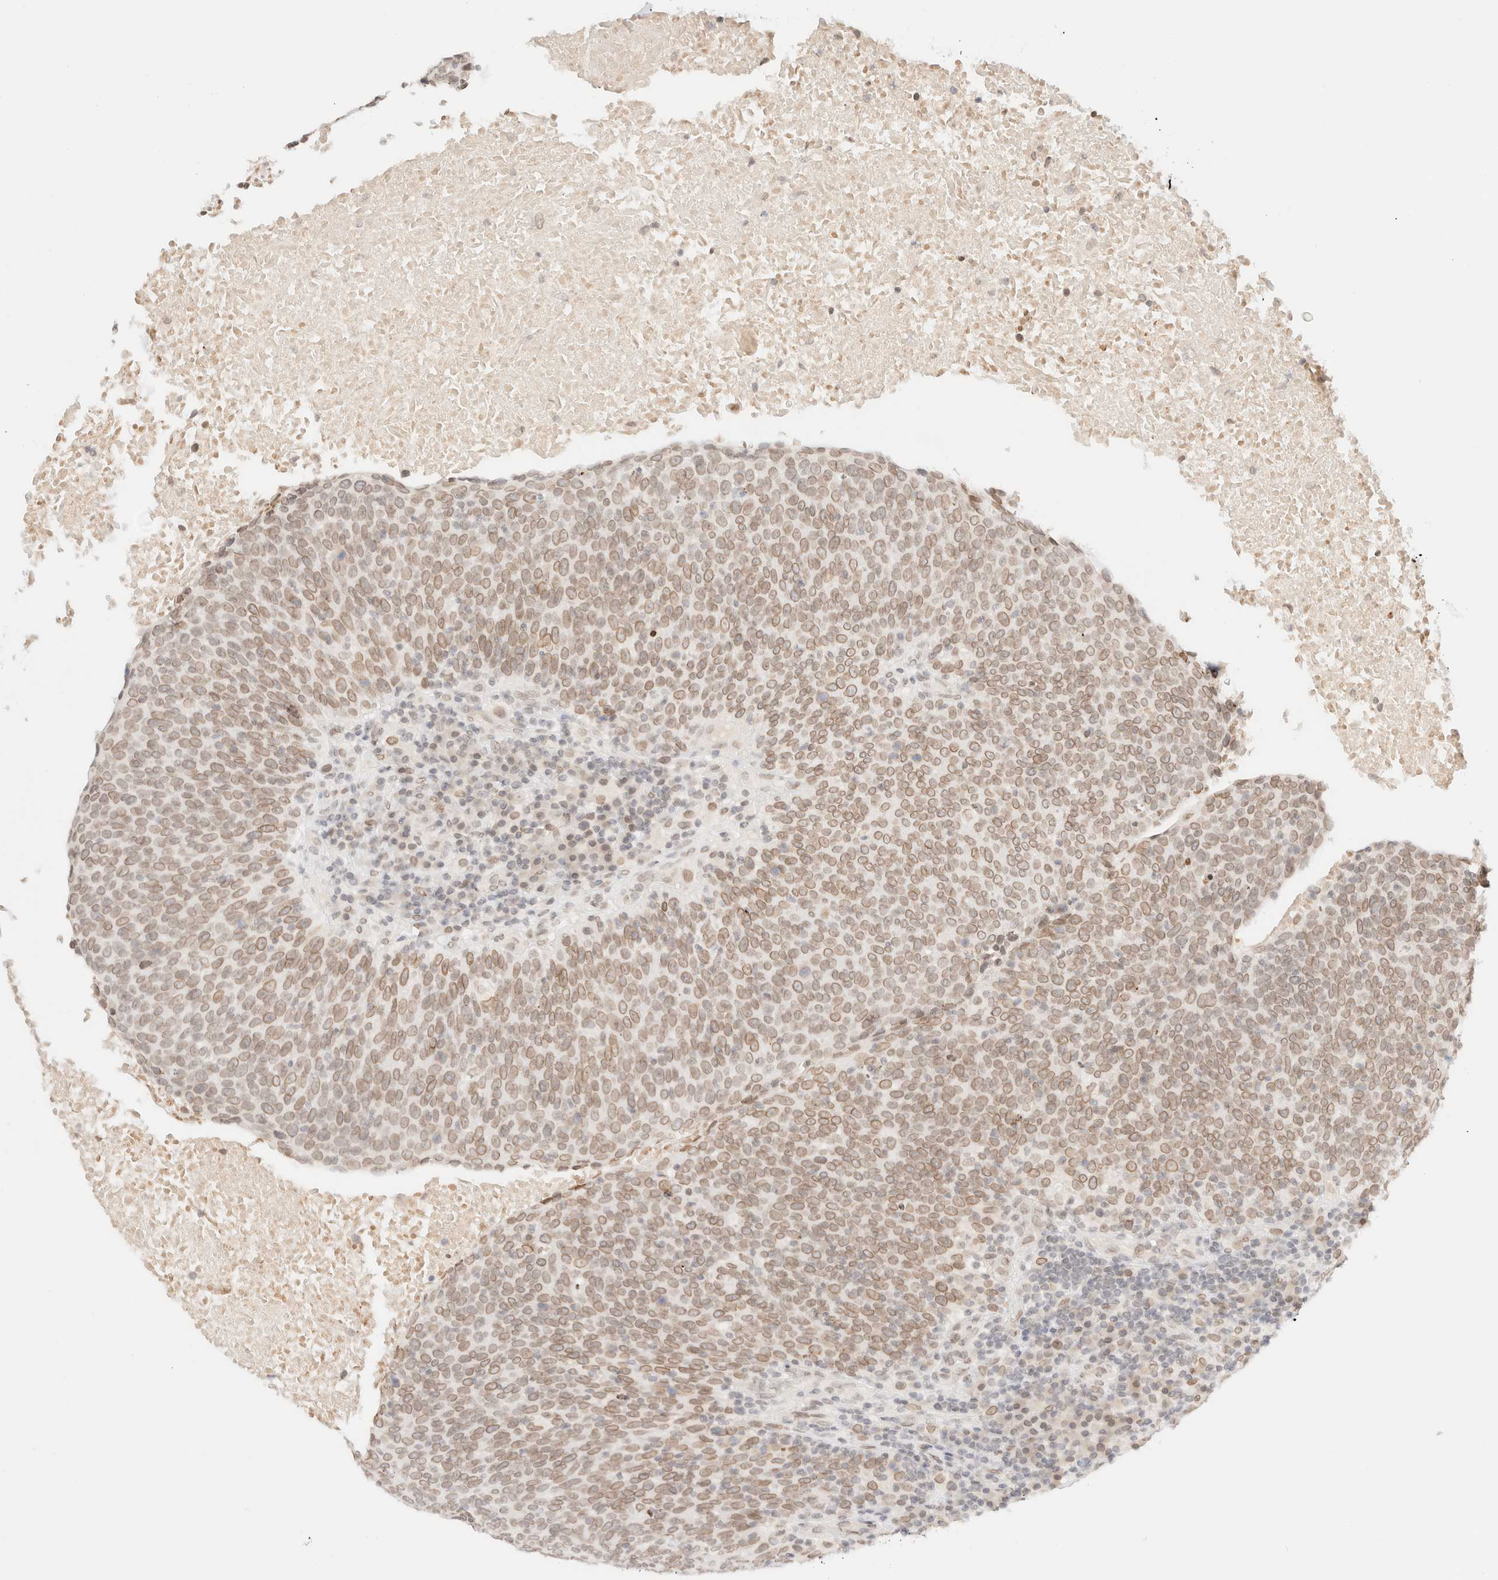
{"staining": {"intensity": "weak", "quantity": ">75%", "location": "cytoplasmic/membranous,nuclear"}, "tissue": "head and neck cancer", "cell_type": "Tumor cells", "image_type": "cancer", "snomed": [{"axis": "morphology", "description": "Squamous cell carcinoma, NOS"}, {"axis": "morphology", "description": "Squamous cell carcinoma, metastatic, NOS"}, {"axis": "topography", "description": "Lymph node"}, {"axis": "topography", "description": "Head-Neck"}], "caption": "Tumor cells demonstrate low levels of weak cytoplasmic/membranous and nuclear positivity in about >75% of cells in human head and neck cancer (metastatic squamous cell carcinoma). Using DAB (brown) and hematoxylin (blue) stains, captured at high magnification using brightfield microscopy.", "gene": "ZNF770", "patient": {"sex": "male", "age": 62}}